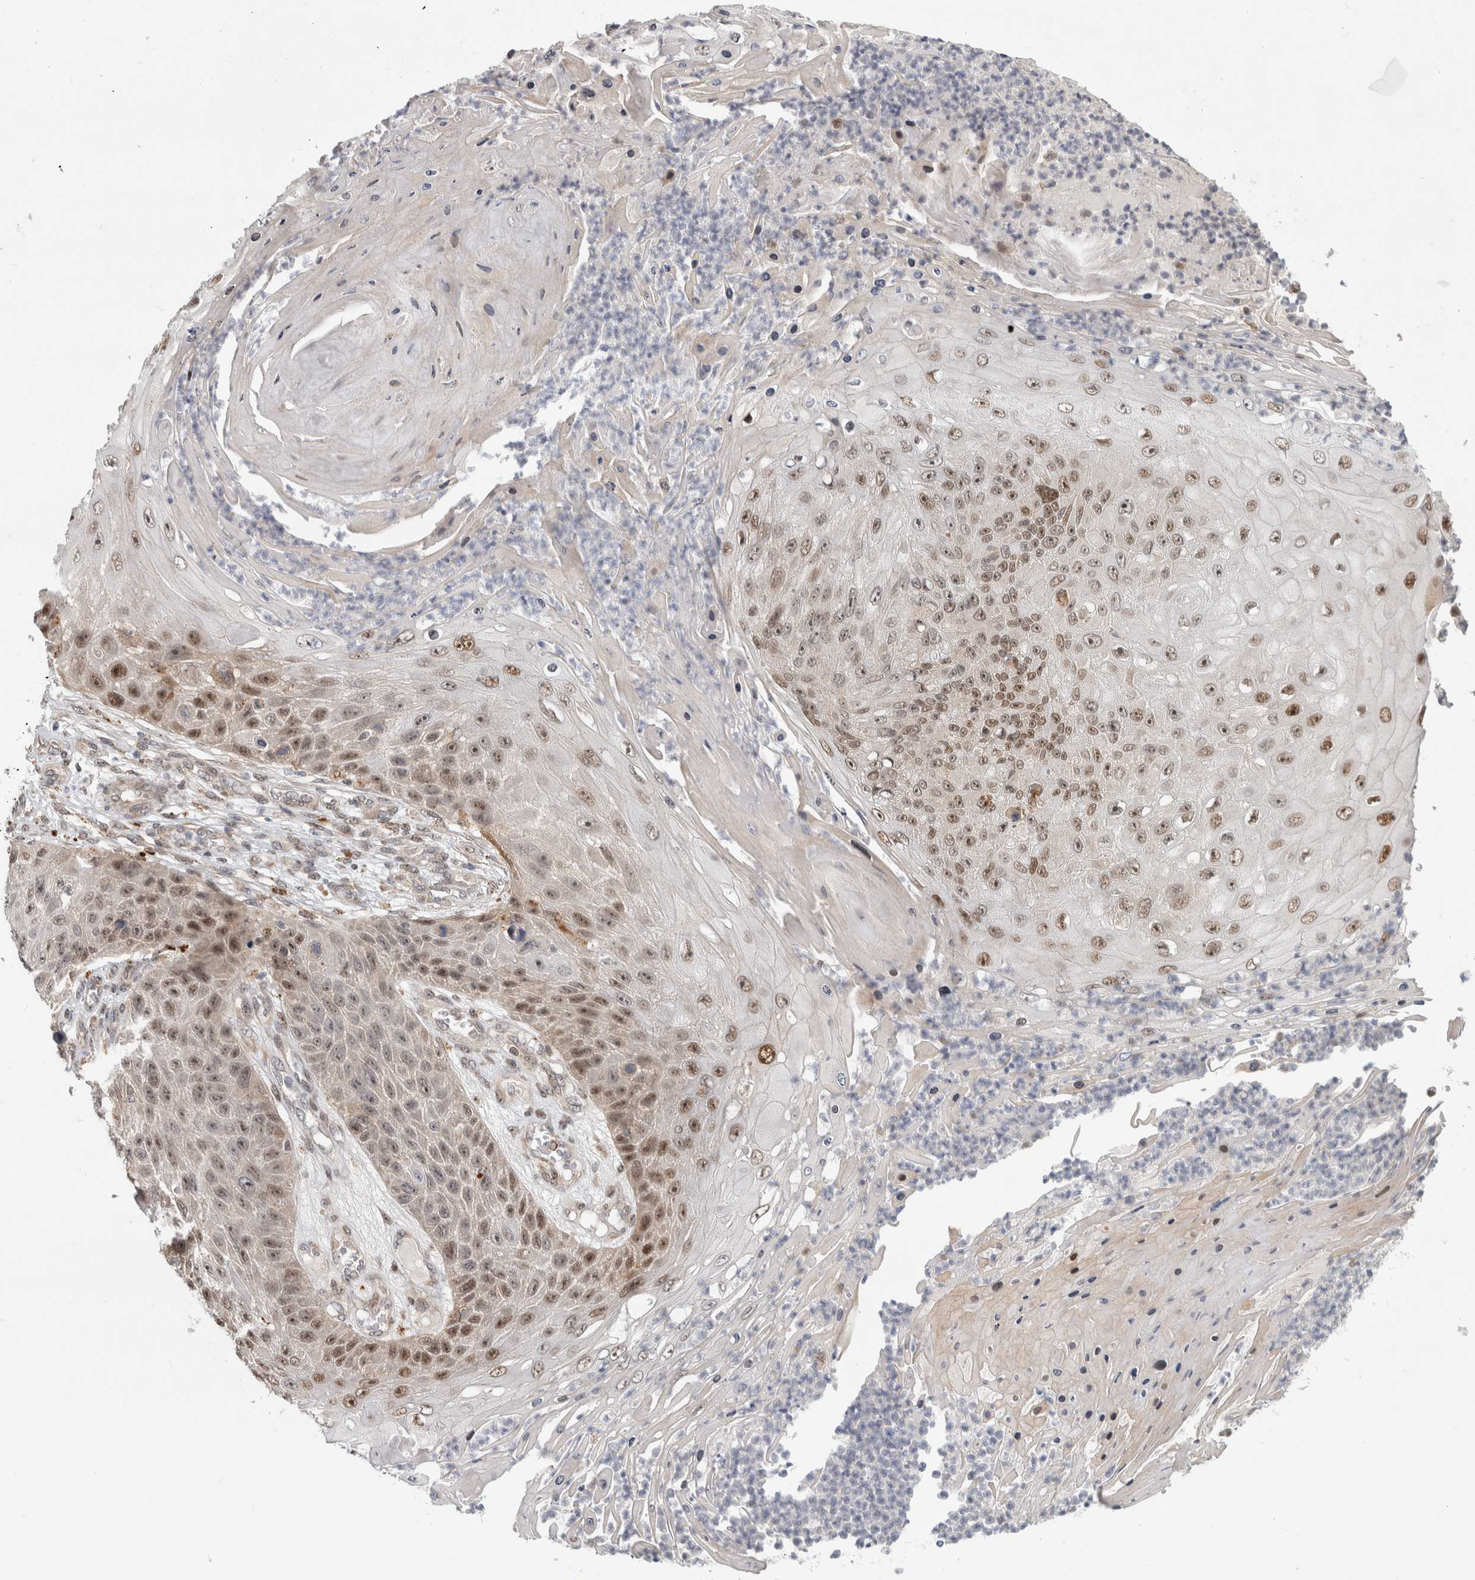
{"staining": {"intensity": "moderate", "quantity": ">75%", "location": "nuclear"}, "tissue": "skin cancer", "cell_type": "Tumor cells", "image_type": "cancer", "snomed": [{"axis": "morphology", "description": "Squamous cell carcinoma, NOS"}, {"axis": "topography", "description": "Skin"}], "caption": "About >75% of tumor cells in skin cancer (squamous cell carcinoma) display moderate nuclear protein expression as visualized by brown immunohistochemical staining.", "gene": "NAB2", "patient": {"sex": "female", "age": 88}}